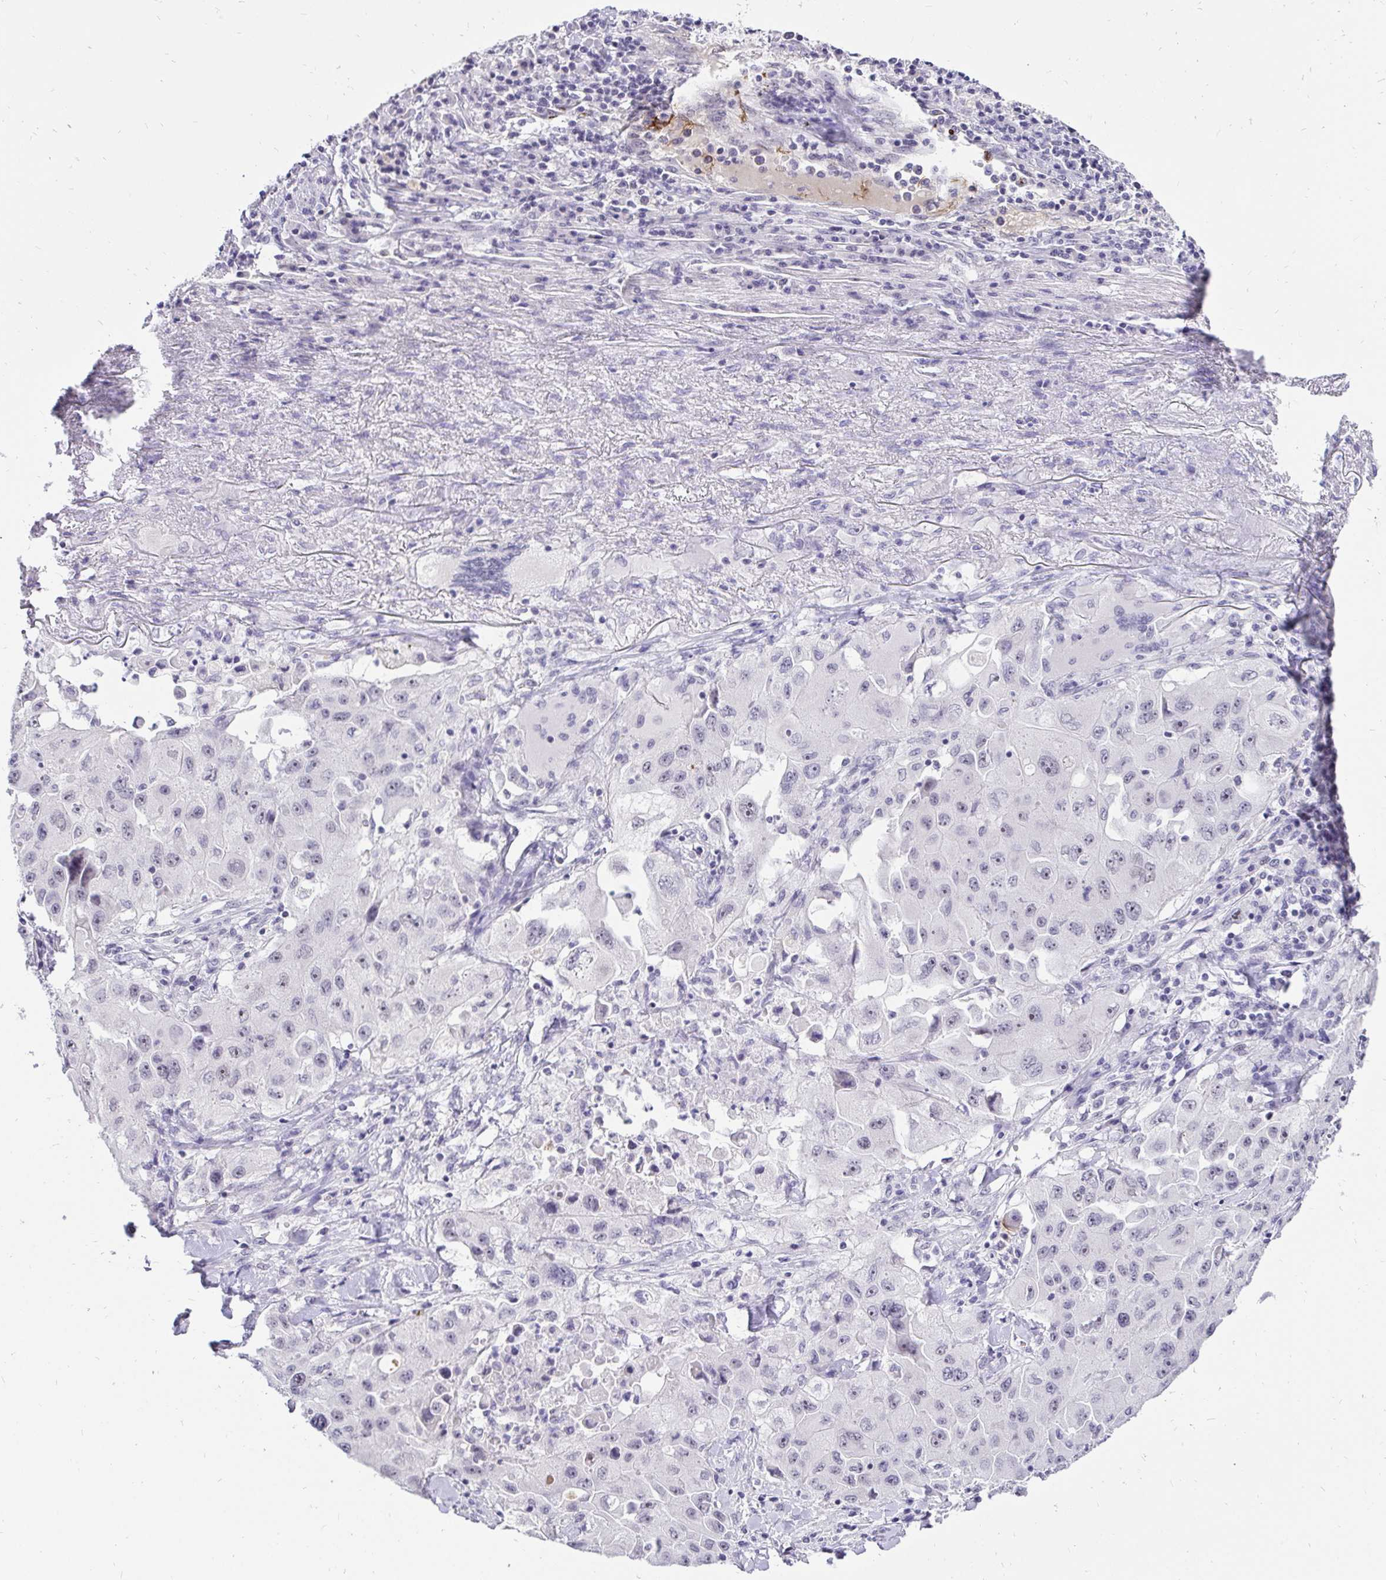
{"staining": {"intensity": "negative", "quantity": "none", "location": "none"}, "tissue": "lung cancer", "cell_type": "Tumor cells", "image_type": "cancer", "snomed": [{"axis": "morphology", "description": "Squamous cell carcinoma, NOS"}, {"axis": "topography", "description": "Lung"}], "caption": "Tumor cells are negative for protein expression in human lung cancer (squamous cell carcinoma). (DAB (3,3'-diaminobenzidine) immunohistochemistry with hematoxylin counter stain).", "gene": "ZNF860", "patient": {"sex": "male", "age": 63}}